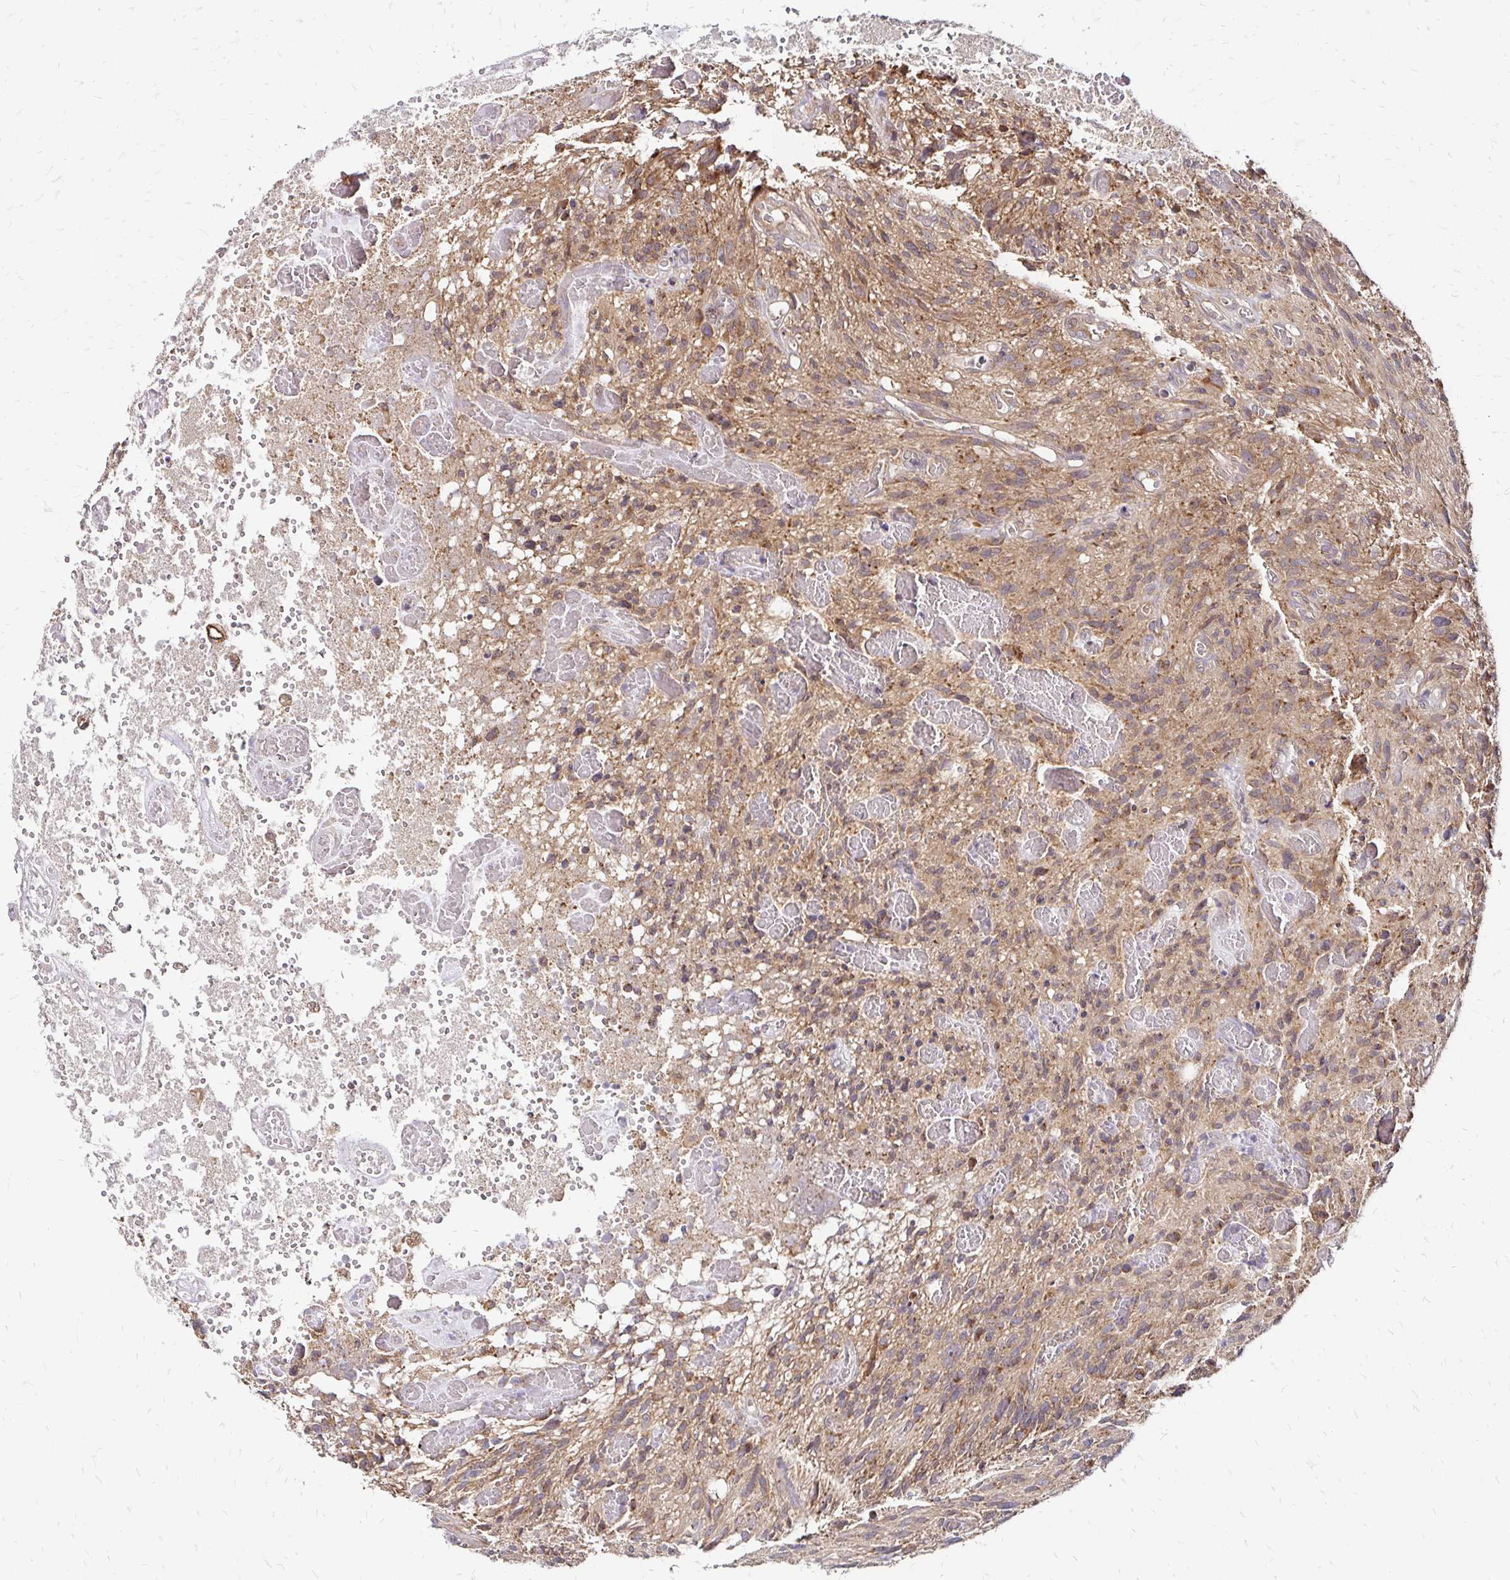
{"staining": {"intensity": "moderate", "quantity": ">75%", "location": "cytoplasmic/membranous"}, "tissue": "glioma", "cell_type": "Tumor cells", "image_type": "cancer", "snomed": [{"axis": "morphology", "description": "Glioma, malignant, High grade"}, {"axis": "topography", "description": "Brain"}], "caption": "A micrograph of high-grade glioma (malignant) stained for a protein exhibits moderate cytoplasmic/membranous brown staining in tumor cells.", "gene": "ZW10", "patient": {"sex": "male", "age": 75}}